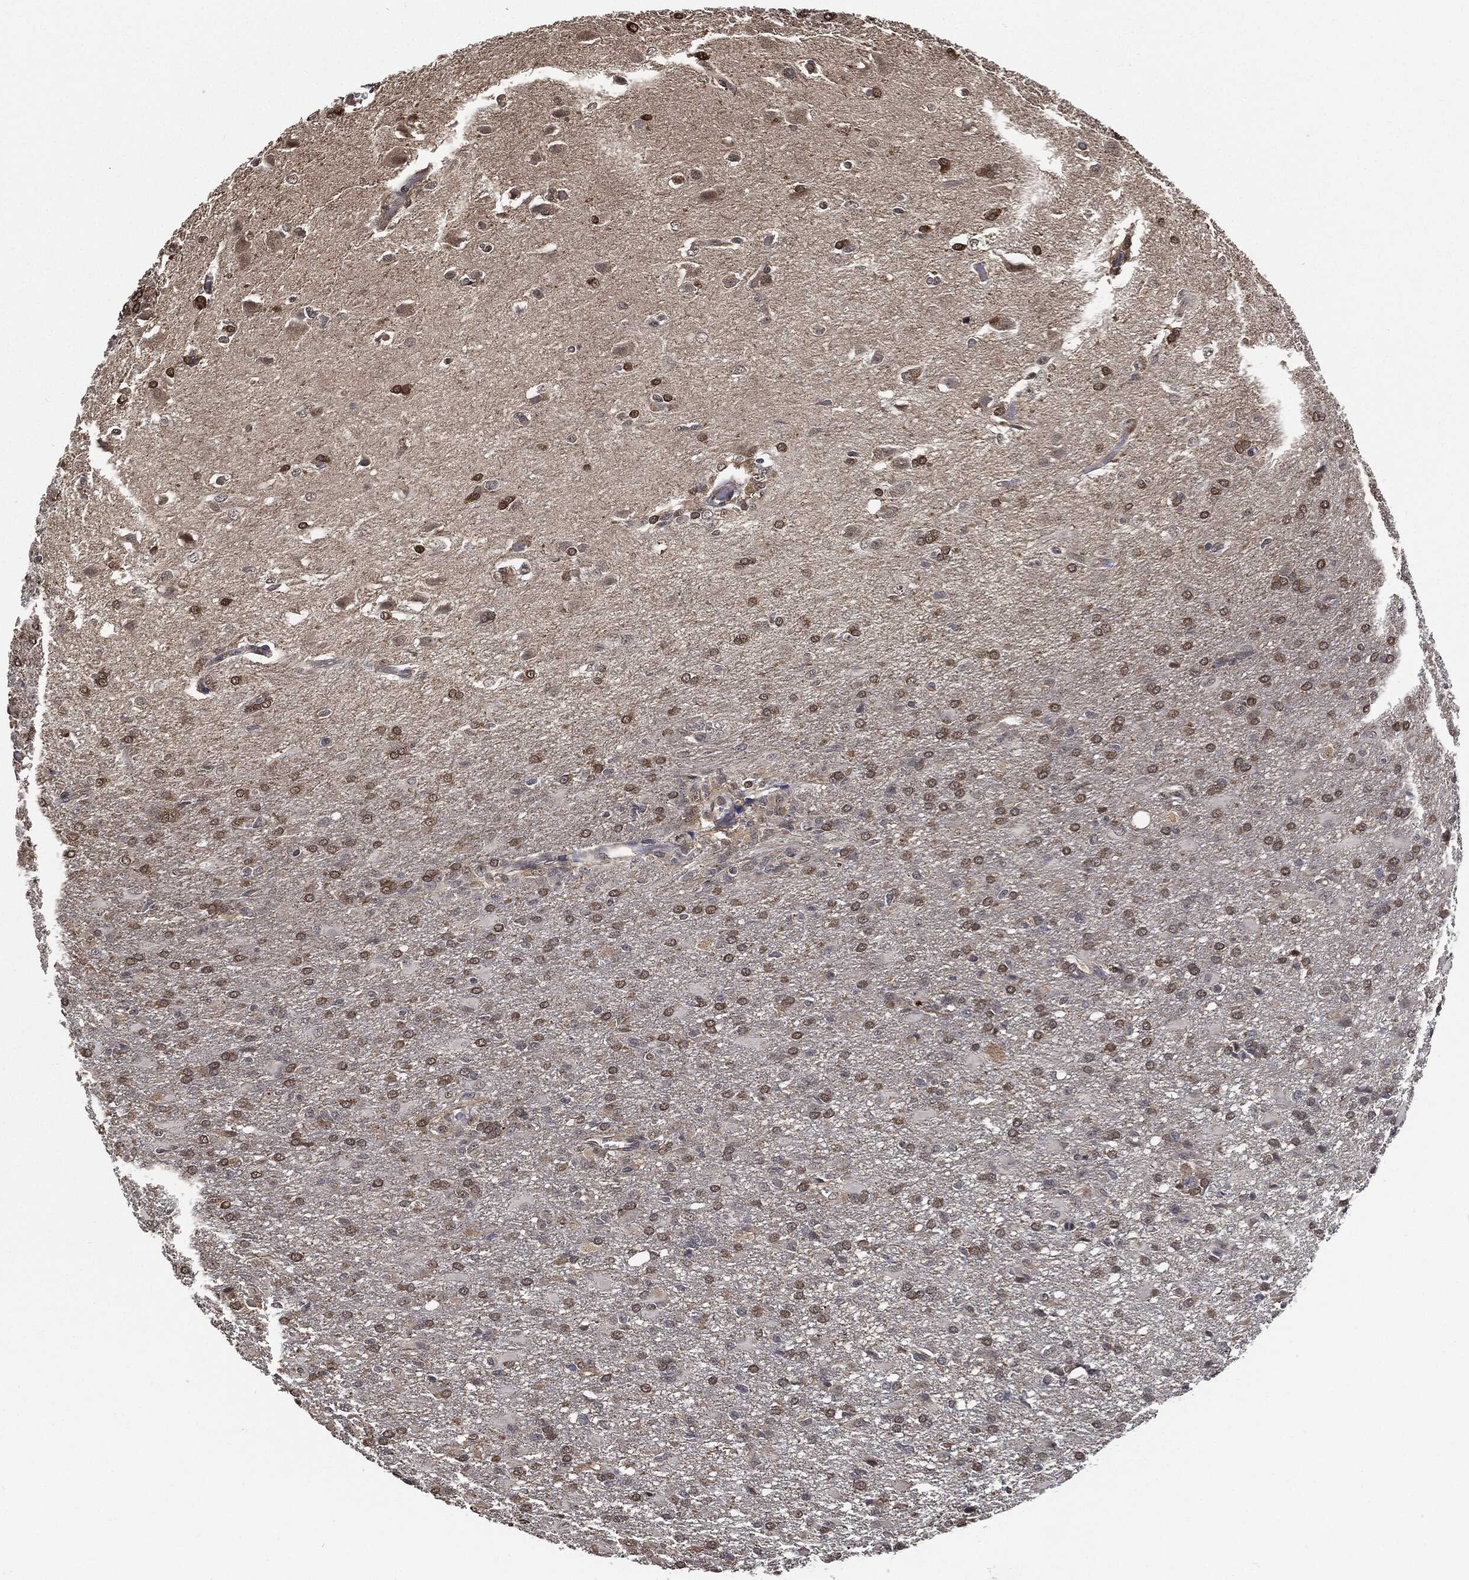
{"staining": {"intensity": "weak", "quantity": "25%-75%", "location": "cytoplasmic/membranous,nuclear"}, "tissue": "glioma", "cell_type": "Tumor cells", "image_type": "cancer", "snomed": [{"axis": "morphology", "description": "Glioma, malignant, High grade"}, {"axis": "topography", "description": "Brain"}], "caption": "The immunohistochemical stain labels weak cytoplasmic/membranous and nuclear staining in tumor cells of high-grade glioma (malignant) tissue. (DAB IHC with brightfield microscopy, high magnification).", "gene": "S100A9", "patient": {"sex": "male", "age": 68}}